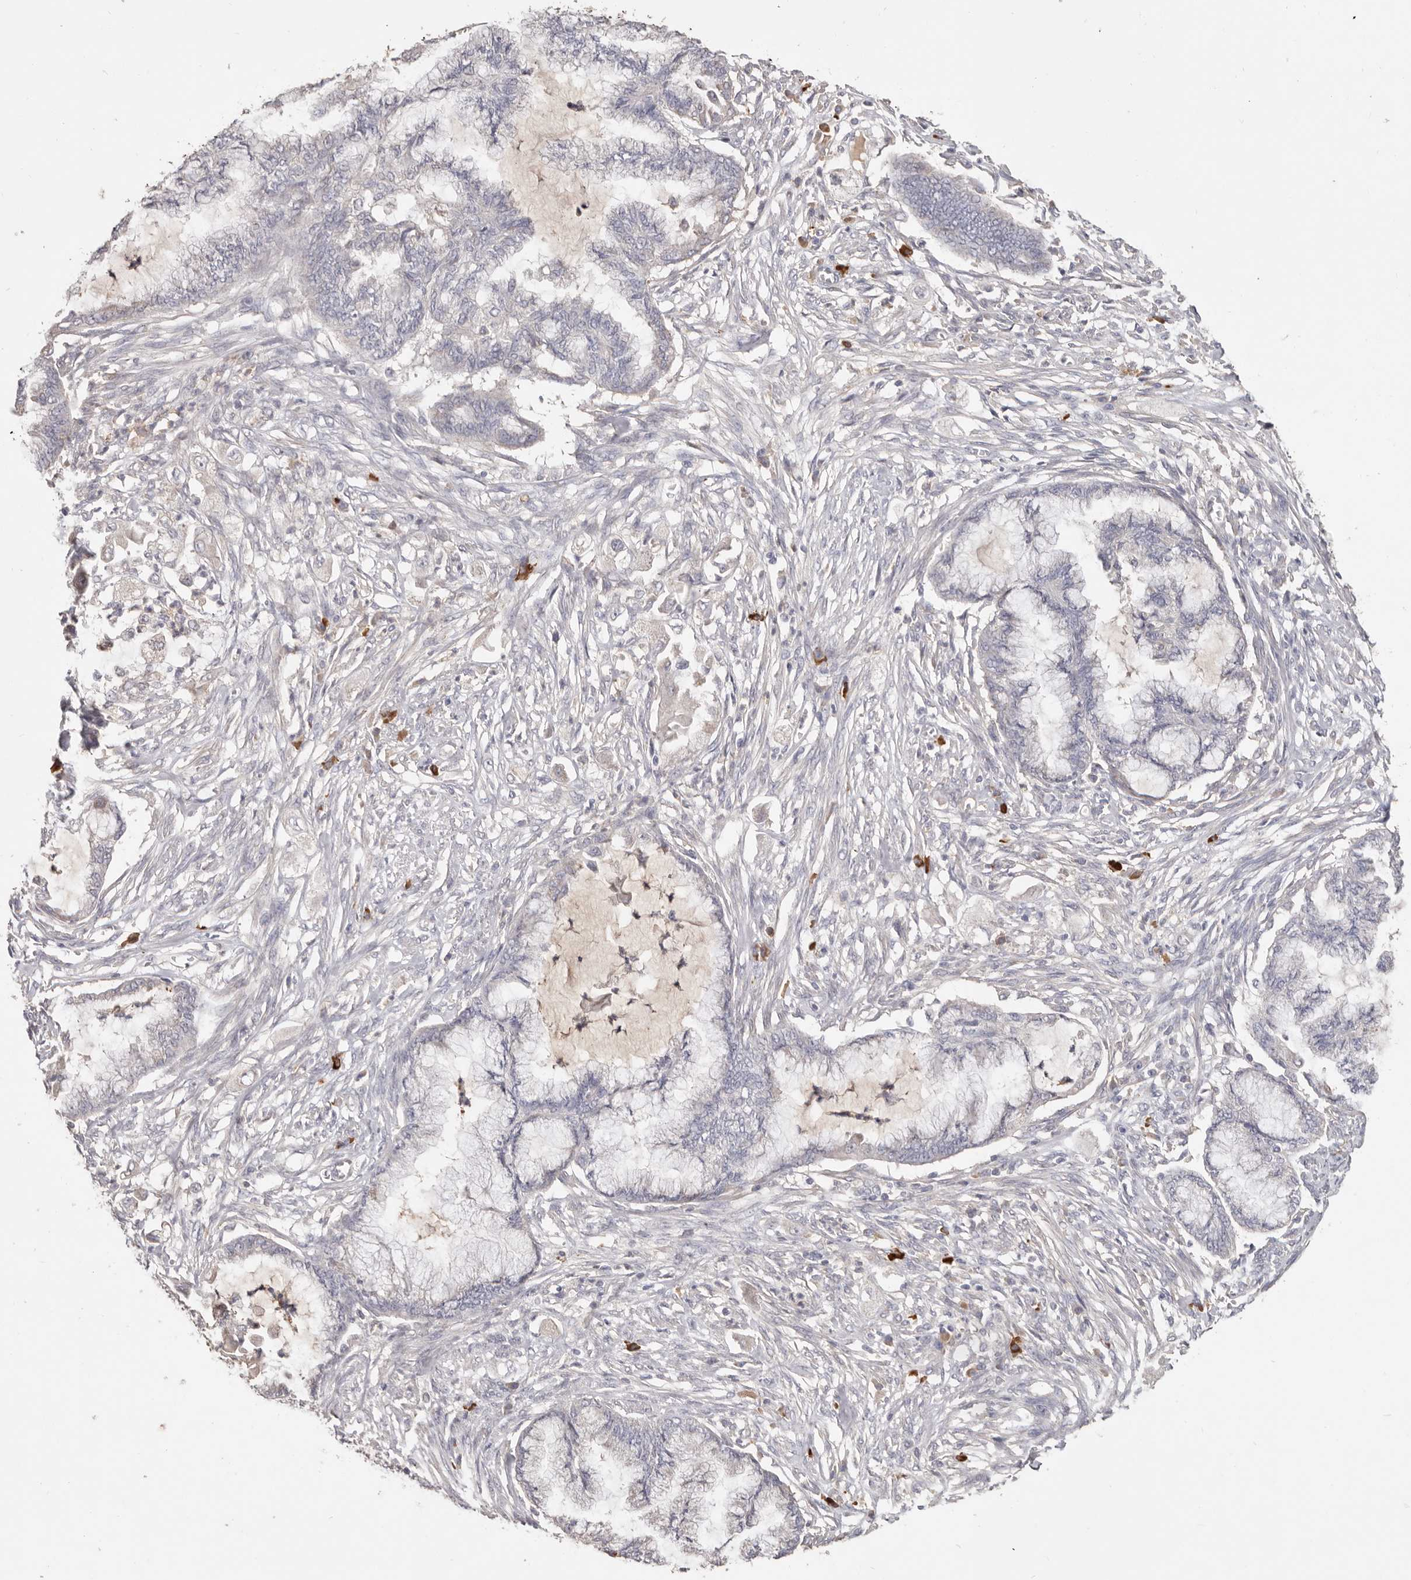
{"staining": {"intensity": "negative", "quantity": "none", "location": "none"}, "tissue": "endometrial cancer", "cell_type": "Tumor cells", "image_type": "cancer", "snomed": [{"axis": "morphology", "description": "Adenocarcinoma, NOS"}, {"axis": "topography", "description": "Endometrium"}], "caption": "High power microscopy histopathology image of an immunohistochemistry (IHC) image of adenocarcinoma (endometrial), revealing no significant positivity in tumor cells. (DAB (3,3'-diaminobenzidine) immunohistochemistry (IHC) visualized using brightfield microscopy, high magnification).", "gene": "HCAR2", "patient": {"sex": "female", "age": 86}}